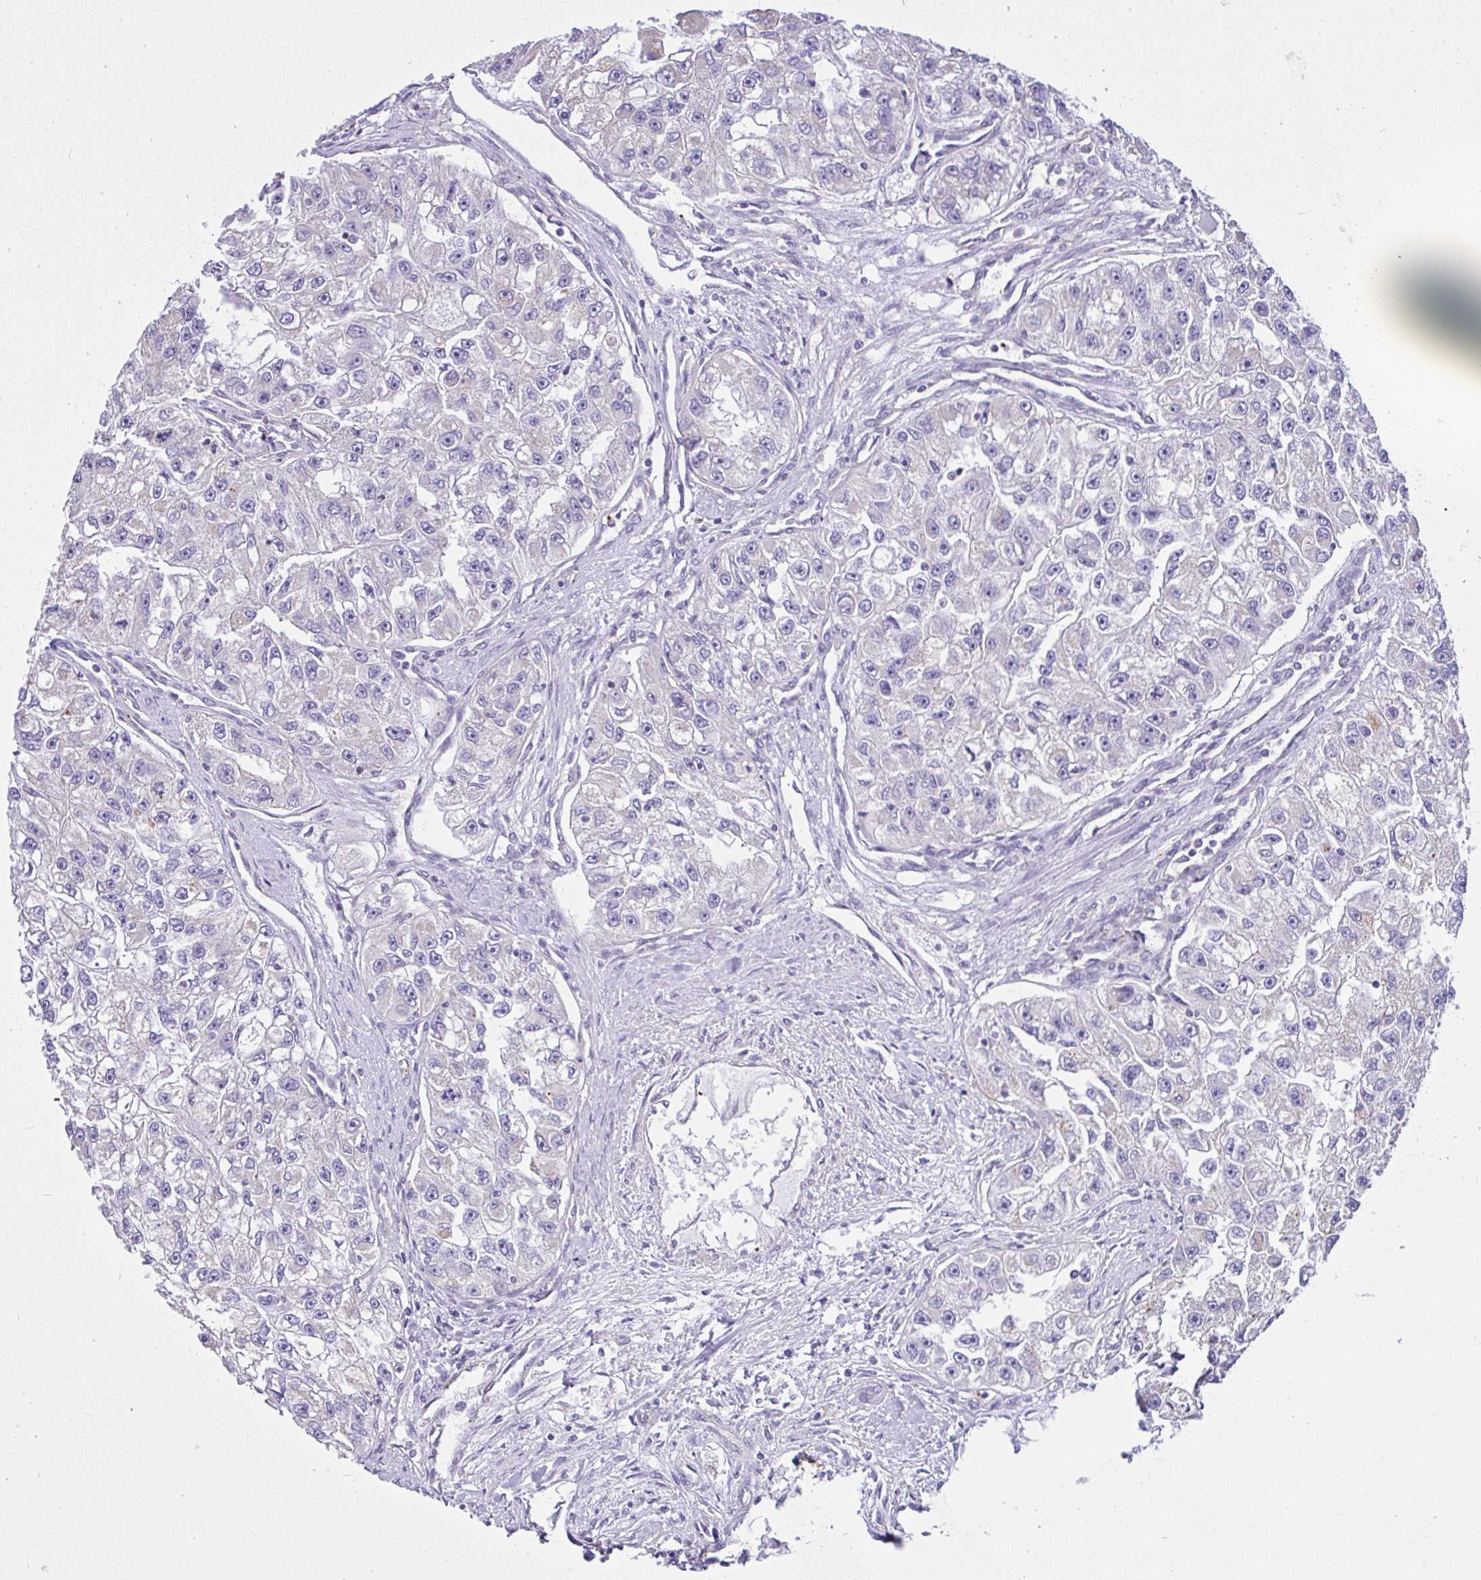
{"staining": {"intensity": "negative", "quantity": "none", "location": "none"}, "tissue": "renal cancer", "cell_type": "Tumor cells", "image_type": "cancer", "snomed": [{"axis": "morphology", "description": "Adenocarcinoma, NOS"}, {"axis": "topography", "description": "Kidney"}], "caption": "The image demonstrates no staining of tumor cells in renal cancer. (Stains: DAB IHC with hematoxylin counter stain, Microscopy: brightfield microscopy at high magnification).", "gene": "CCDC142", "patient": {"sex": "male", "age": 63}}